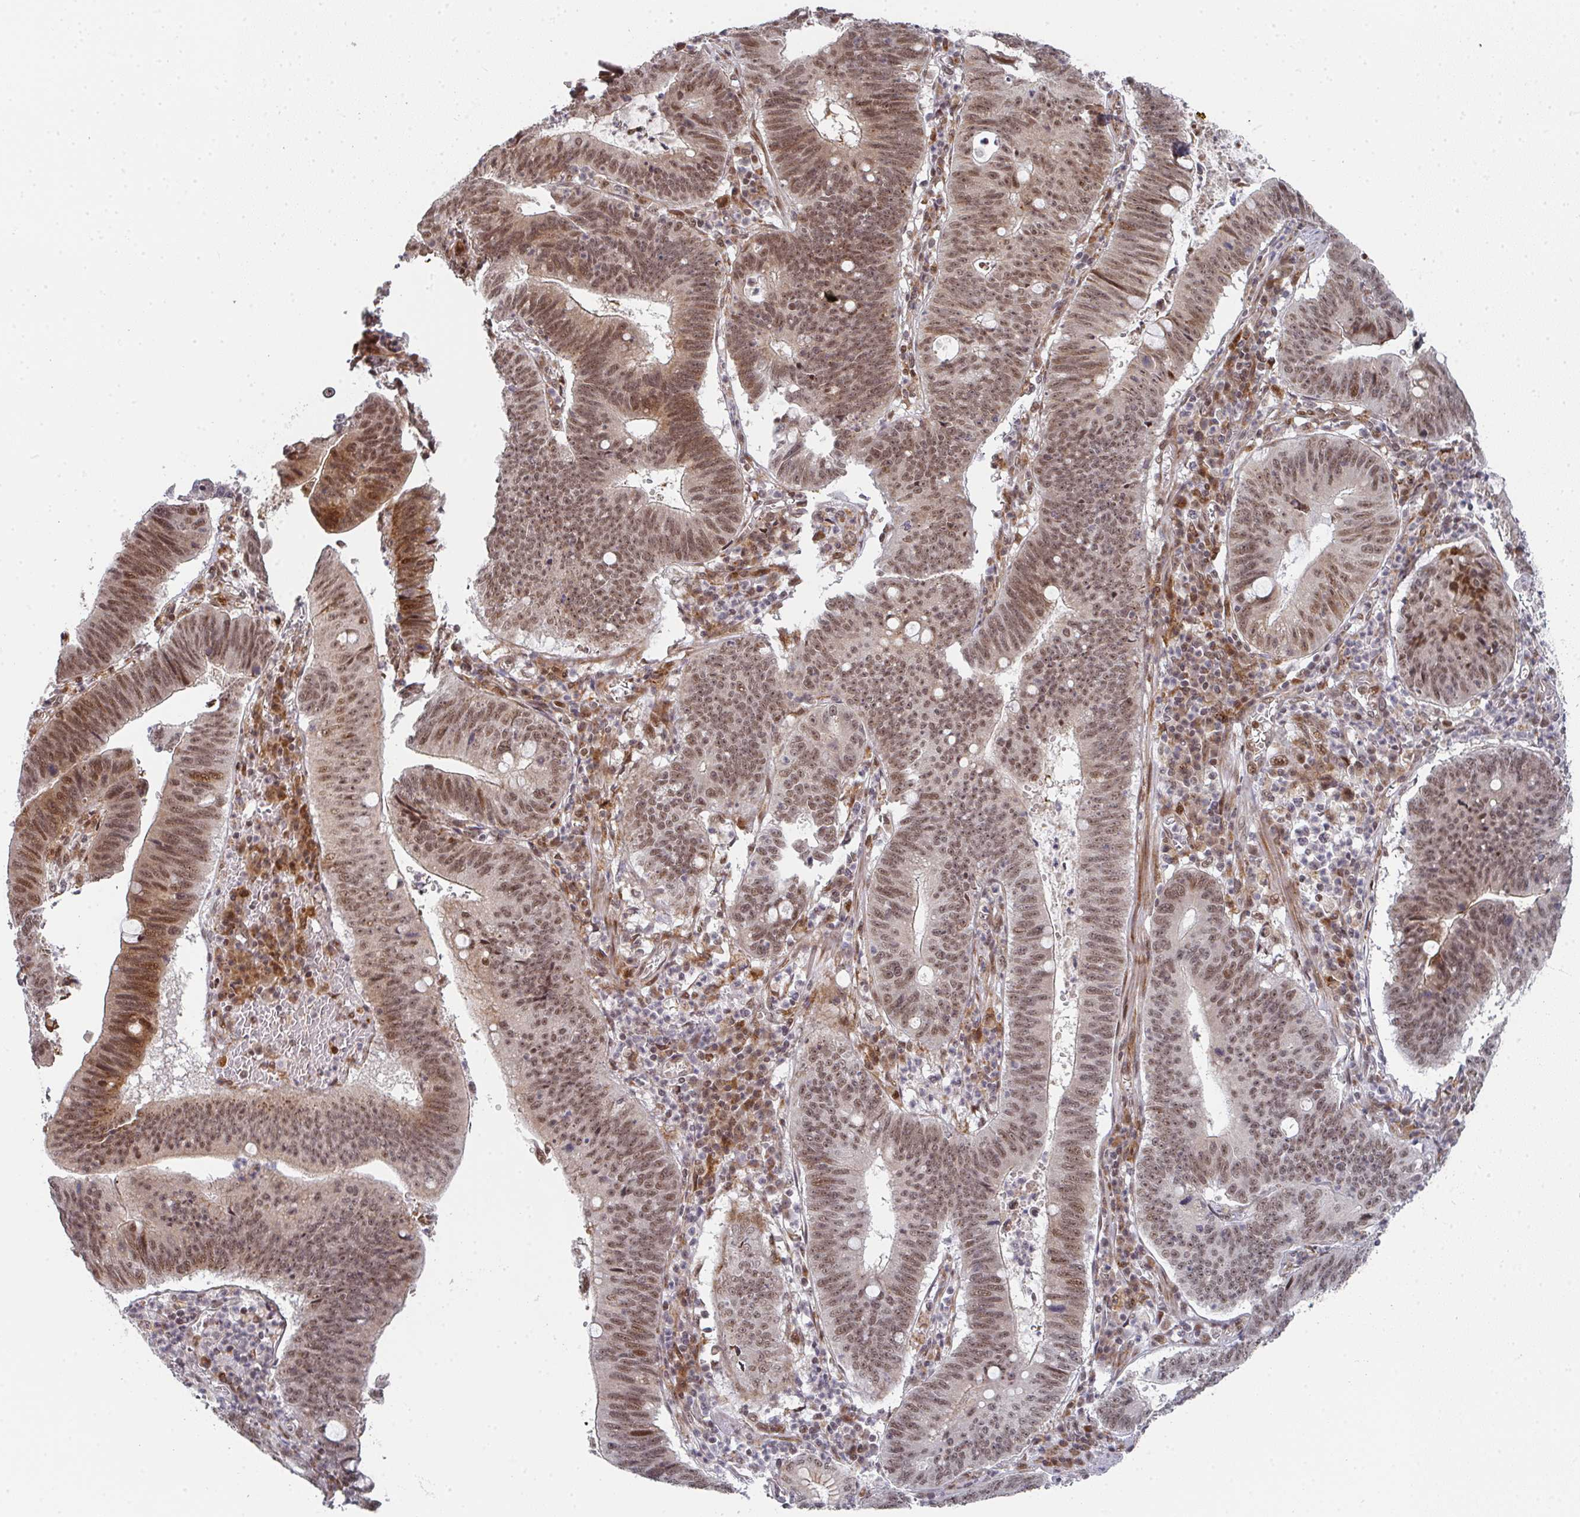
{"staining": {"intensity": "moderate", "quantity": ">75%", "location": "cytoplasmic/membranous,nuclear"}, "tissue": "stomach cancer", "cell_type": "Tumor cells", "image_type": "cancer", "snomed": [{"axis": "morphology", "description": "Adenocarcinoma, NOS"}, {"axis": "topography", "description": "Stomach"}], "caption": "Immunohistochemistry (DAB (3,3'-diaminobenzidine)) staining of human stomach cancer (adenocarcinoma) shows moderate cytoplasmic/membranous and nuclear protein positivity in about >75% of tumor cells. The protein of interest is shown in brown color, while the nuclei are stained blue.", "gene": "RBBP5", "patient": {"sex": "male", "age": 59}}